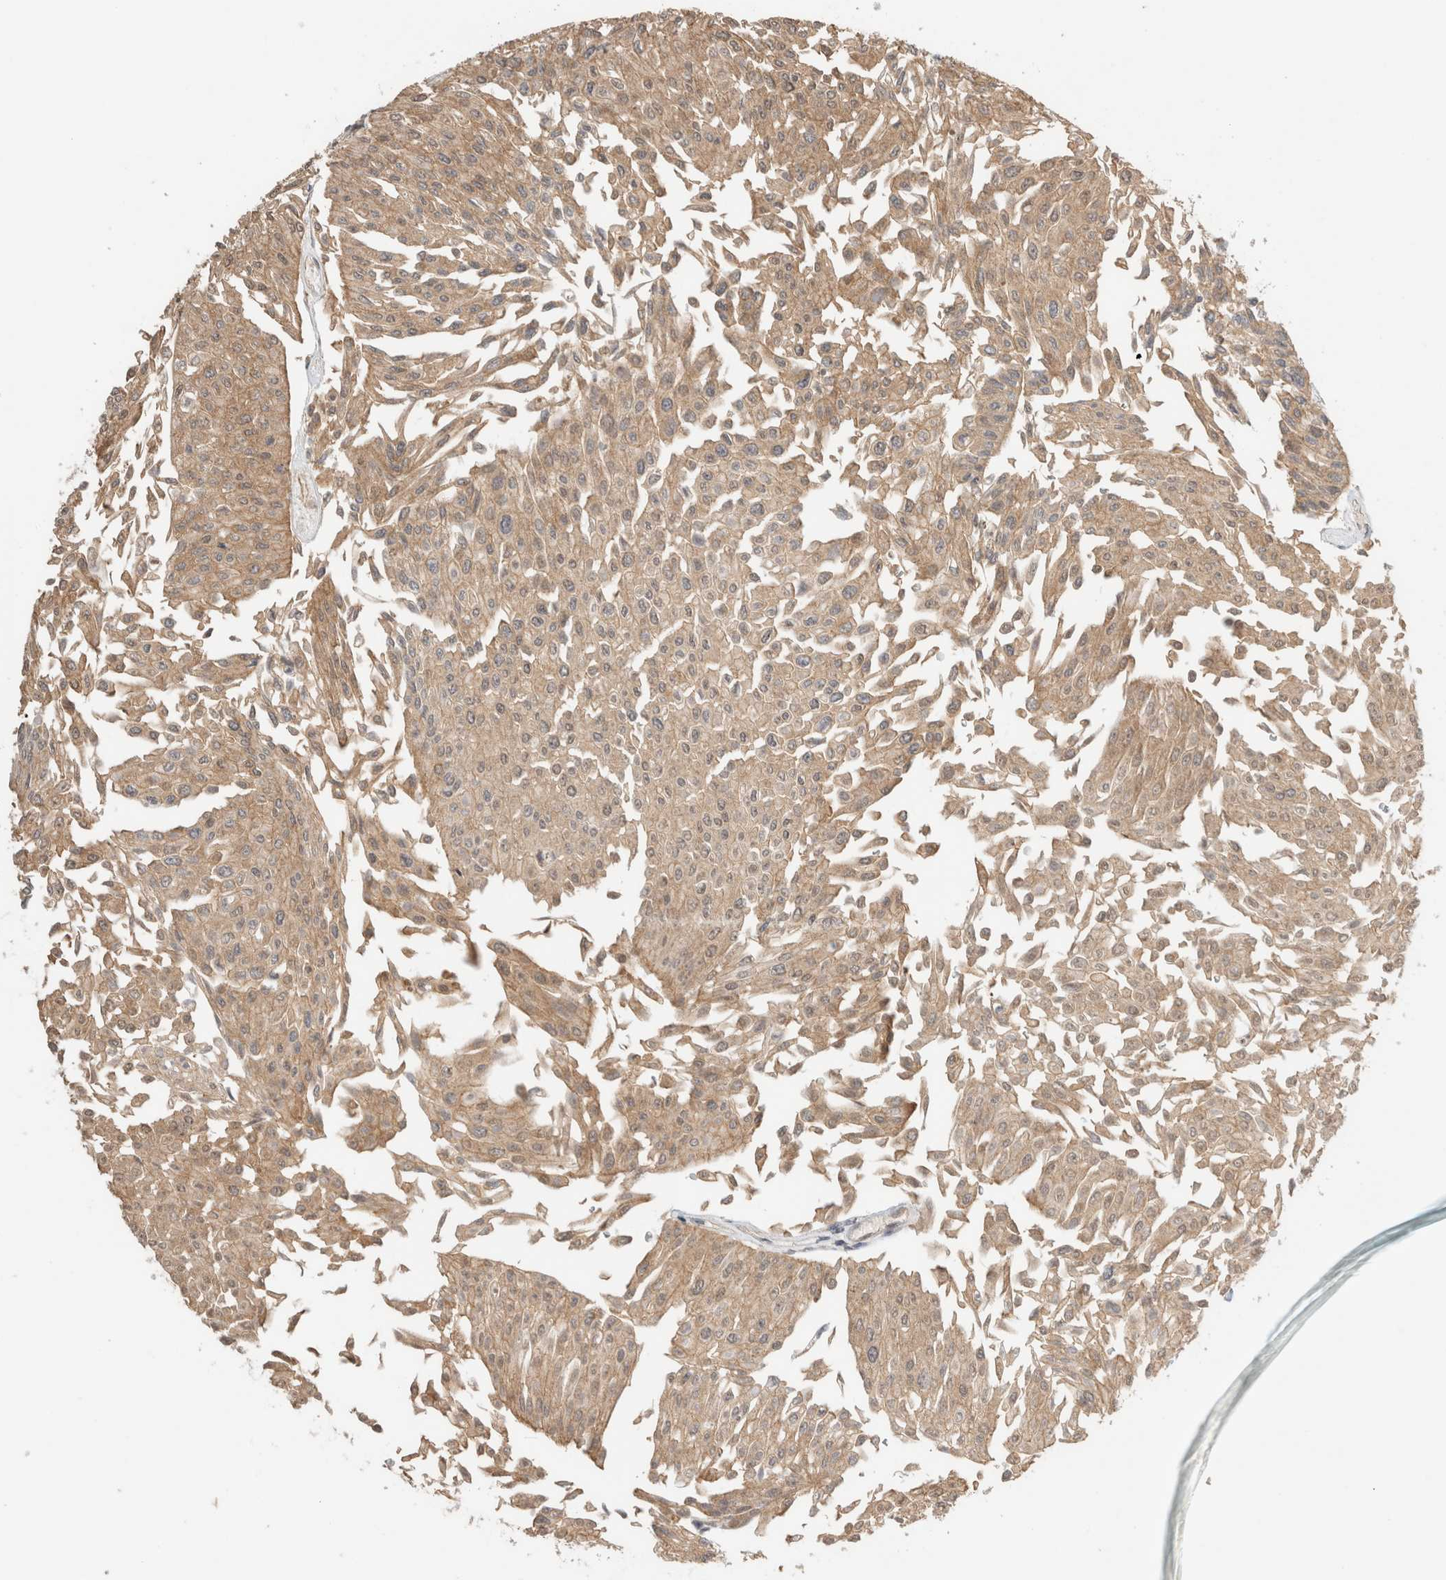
{"staining": {"intensity": "weak", "quantity": ">75%", "location": "cytoplasmic/membranous"}, "tissue": "urothelial cancer", "cell_type": "Tumor cells", "image_type": "cancer", "snomed": [{"axis": "morphology", "description": "Urothelial carcinoma, Low grade"}, {"axis": "topography", "description": "Urinary bladder"}], "caption": "Human urothelial cancer stained with a protein marker shows weak staining in tumor cells.", "gene": "SNRNP40", "patient": {"sex": "male", "age": 67}}